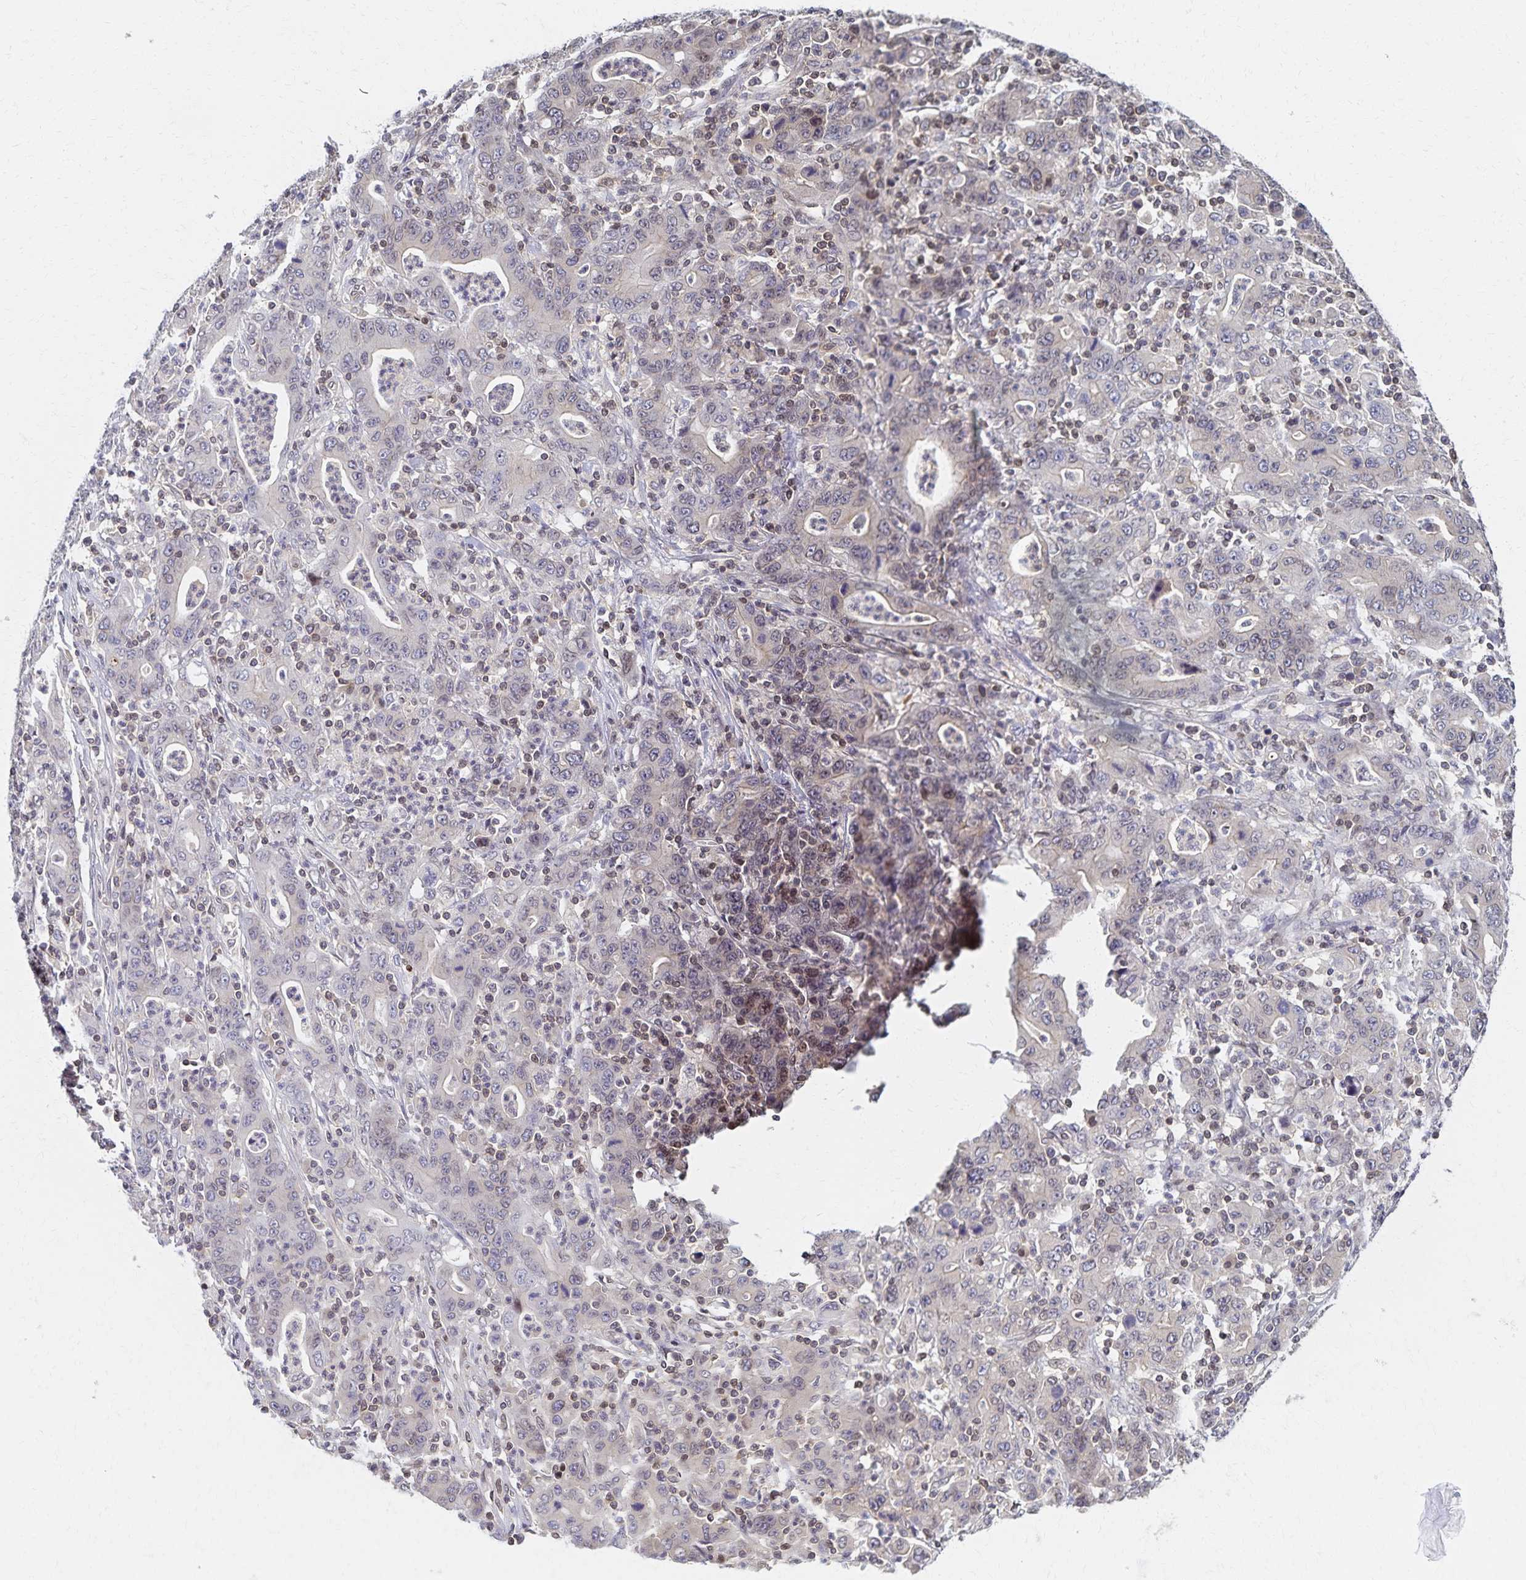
{"staining": {"intensity": "negative", "quantity": "none", "location": "none"}, "tissue": "stomach cancer", "cell_type": "Tumor cells", "image_type": "cancer", "snomed": [{"axis": "morphology", "description": "Adenocarcinoma, NOS"}, {"axis": "topography", "description": "Stomach, upper"}], "caption": "Immunohistochemistry (IHC) photomicrograph of stomach adenocarcinoma stained for a protein (brown), which demonstrates no expression in tumor cells. (DAB immunohistochemistry (IHC), high magnification).", "gene": "RAB9B", "patient": {"sex": "male", "age": 69}}